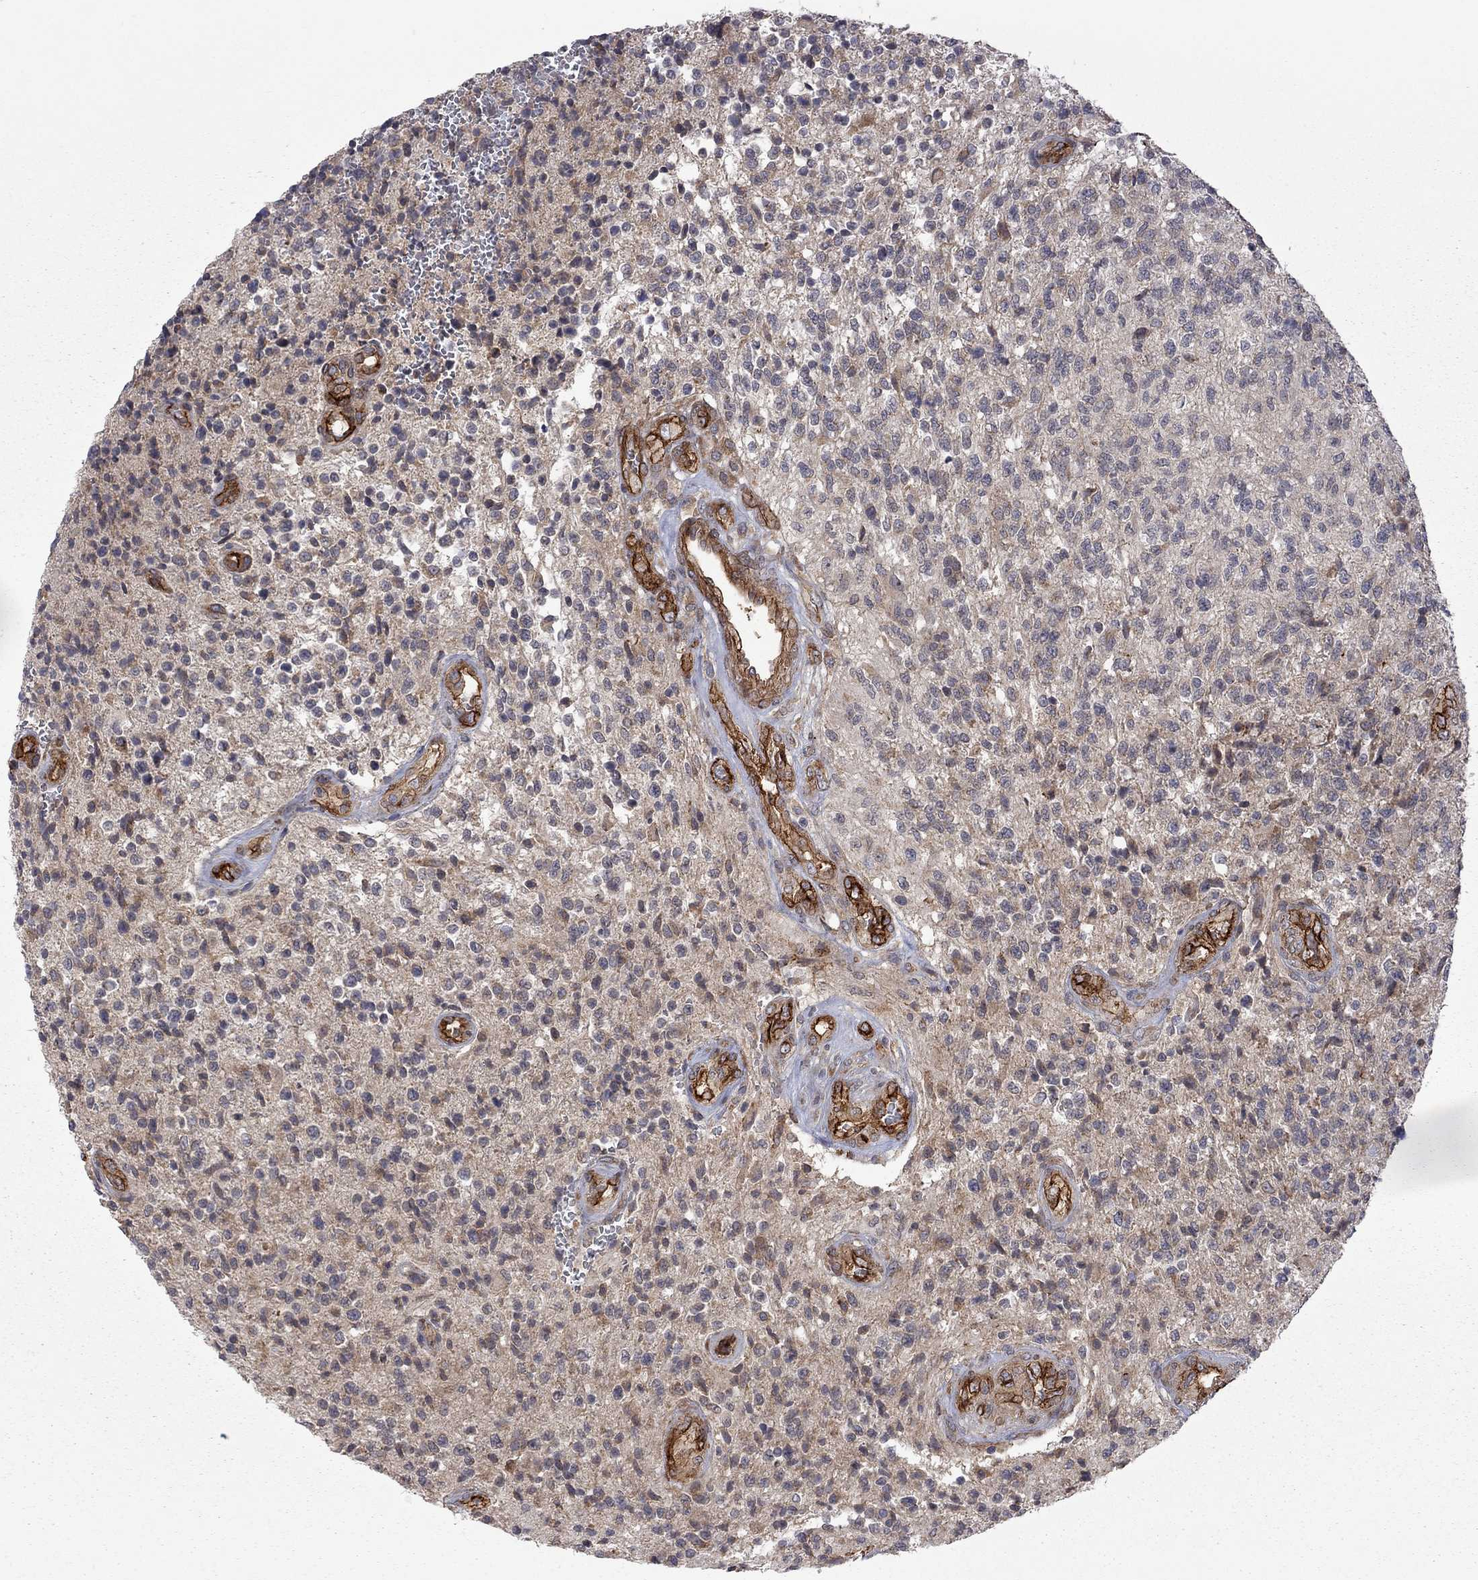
{"staining": {"intensity": "negative", "quantity": "none", "location": "none"}, "tissue": "glioma", "cell_type": "Tumor cells", "image_type": "cancer", "snomed": [{"axis": "morphology", "description": "Glioma, malignant, High grade"}, {"axis": "topography", "description": "Brain"}], "caption": "Tumor cells show no significant protein staining in malignant glioma (high-grade).", "gene": "EXOC3L2", "patient": {"sex": "male", "age": 56}}